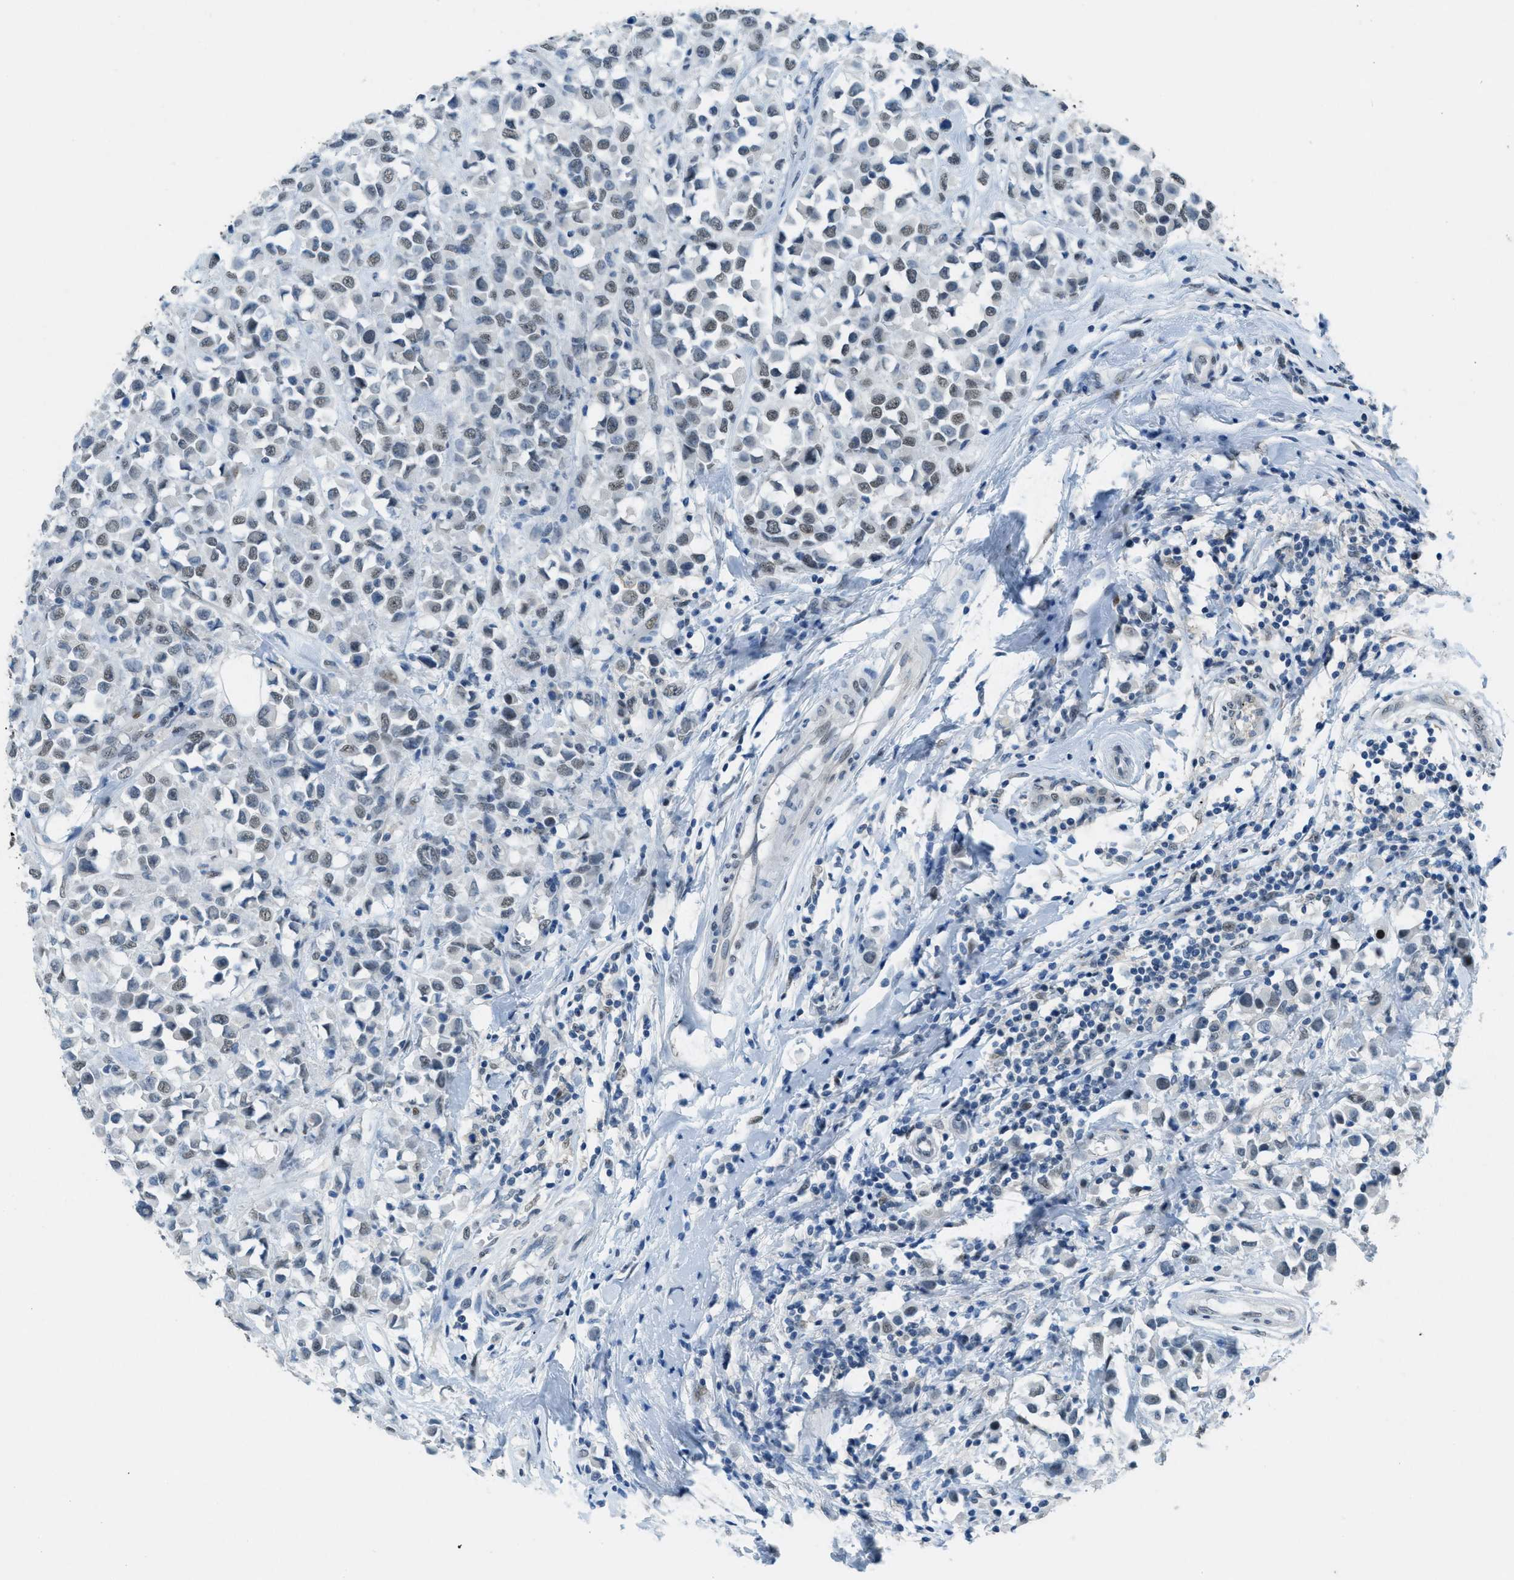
{"staining": {"intensity": "weak", "quantity": ">75%", "location": "nuclear"}, "tissue": "breast cancer", "cell_type": "Tumor cells", "image_type": "cancer", "snomed": [{"axis": "morphology", "description": "Duct carcinoma"}, {"axis": "topography", "description": "Breast"}], "caption": "Protein analysis of breast invasive ductal carcinoma tissue reveals weak nuclear staining in about >75% of tumor cells. (Brightfield microscopy of DAB IHC at high magnification).", "gene": "TTC13", "patient": {"sex": "female", "age": 61}}